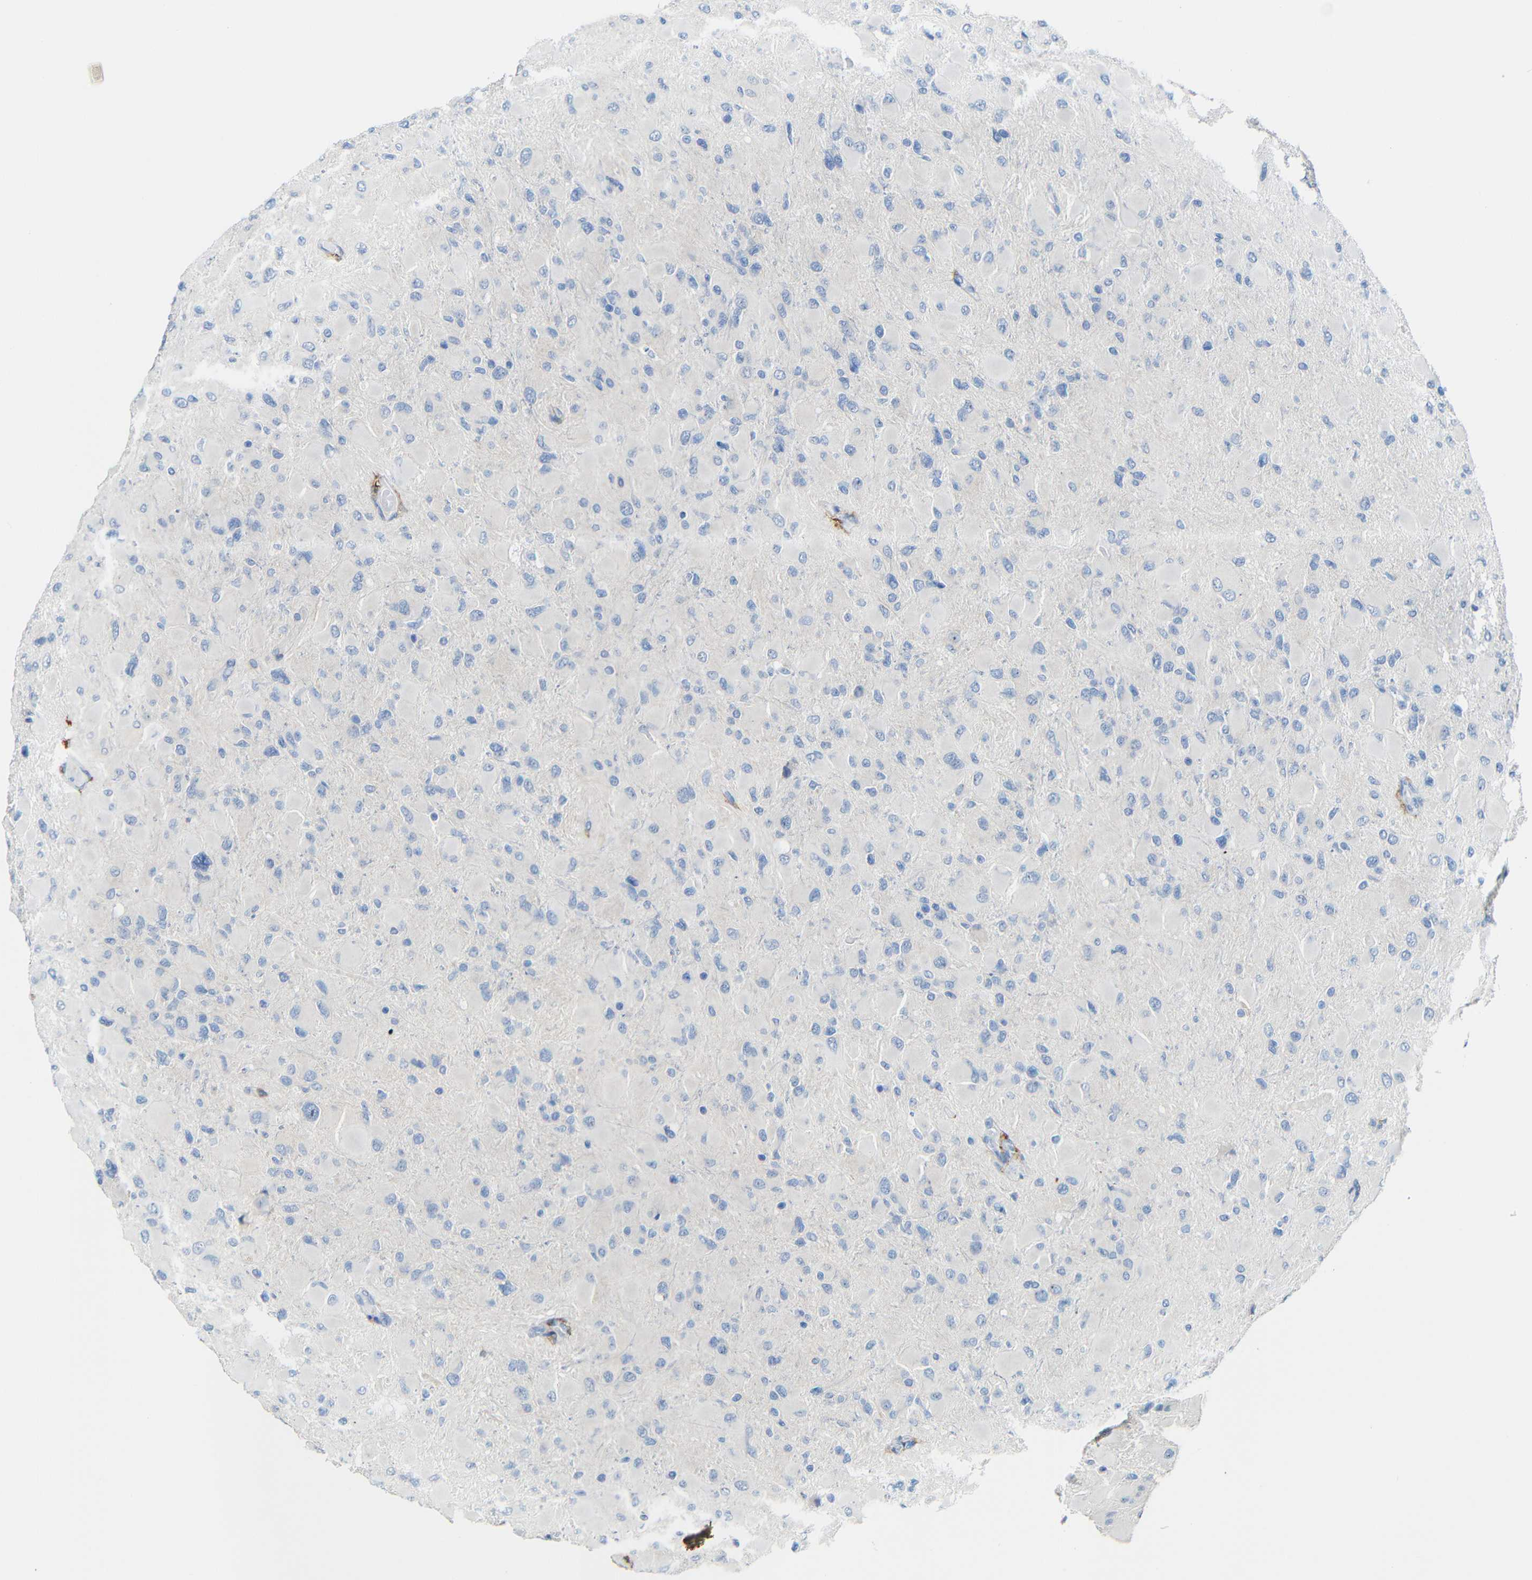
{"staining": {"intensity": "negative", "quantity": "none", "location": "none"}, "tissue": "glioma", "cell_type": "Tumor cells", "image_type": "cancer", "snomed": [{"axis": "morphology", "description": "Glioma, malignant, High grade"}, {"axis": "topography", "description": "Cerebral cortex"}], "caption": "Protein analysis of glioma reveals no significant staining in tumor cells.", "gene": "C1orf210", "patient": {"sex": "female", "age": 36}}